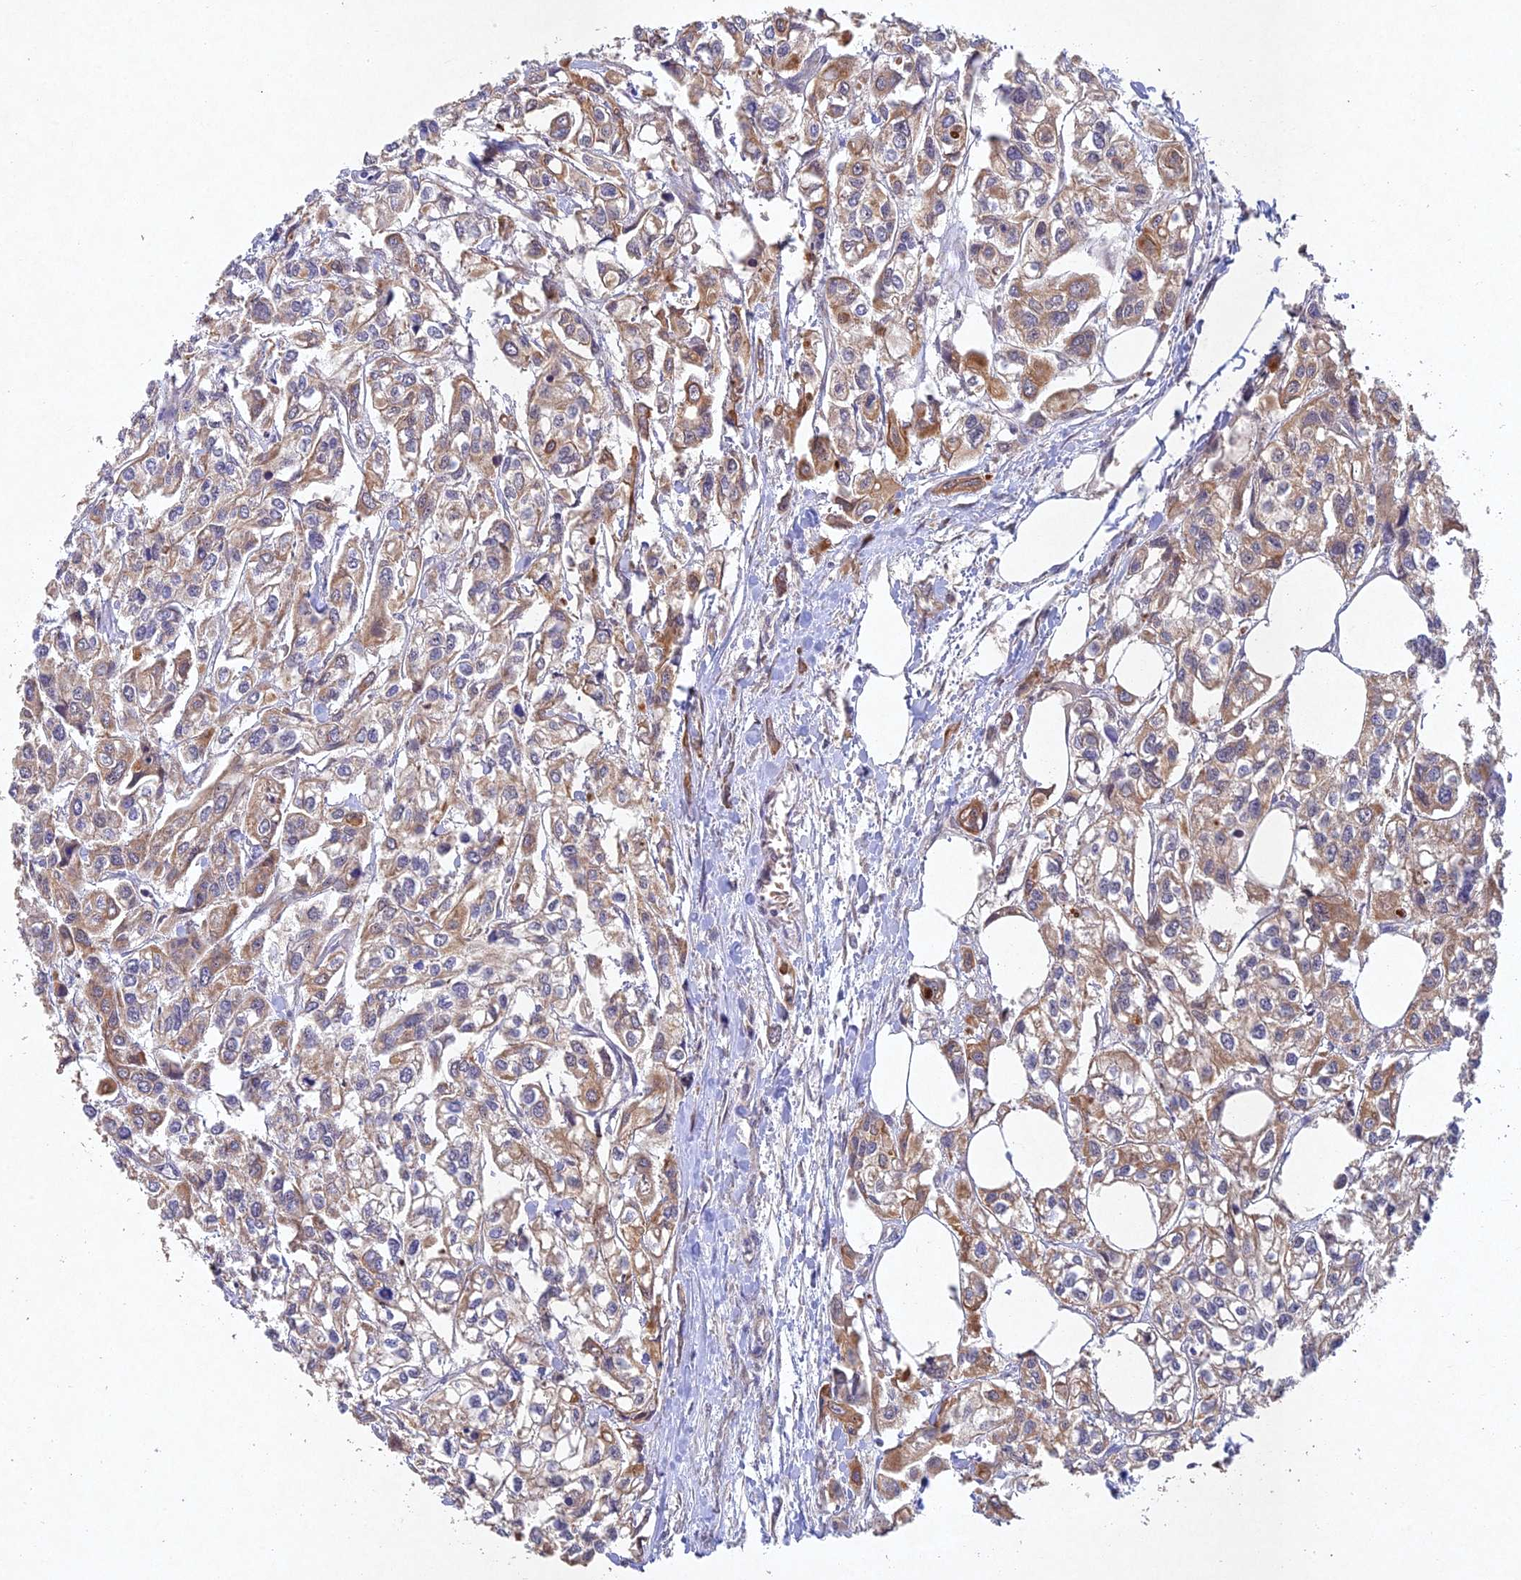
{"staining": {"intensity": "moderate", "quantity": "25%-75%", "location": "cytoplasmic/membranous"}, "tissue": "urothelial cancer", "cell_type": "Tumor cells", "image_type": "cancer", "snomed": [{"axis": "morphology", "description": "Urothelial carcinoma, High grade"}, {"axis": "topography", "description": "Urinary bladder"}], "caption": "Brown immunohistochemical staining in human urothelial cancer displays moderate cytoplasmic/membranous expression in approximately 25%-75% of tumor cells.", "gene": "NSMCE1", "patient": {"sex": "male", "age": 67}}